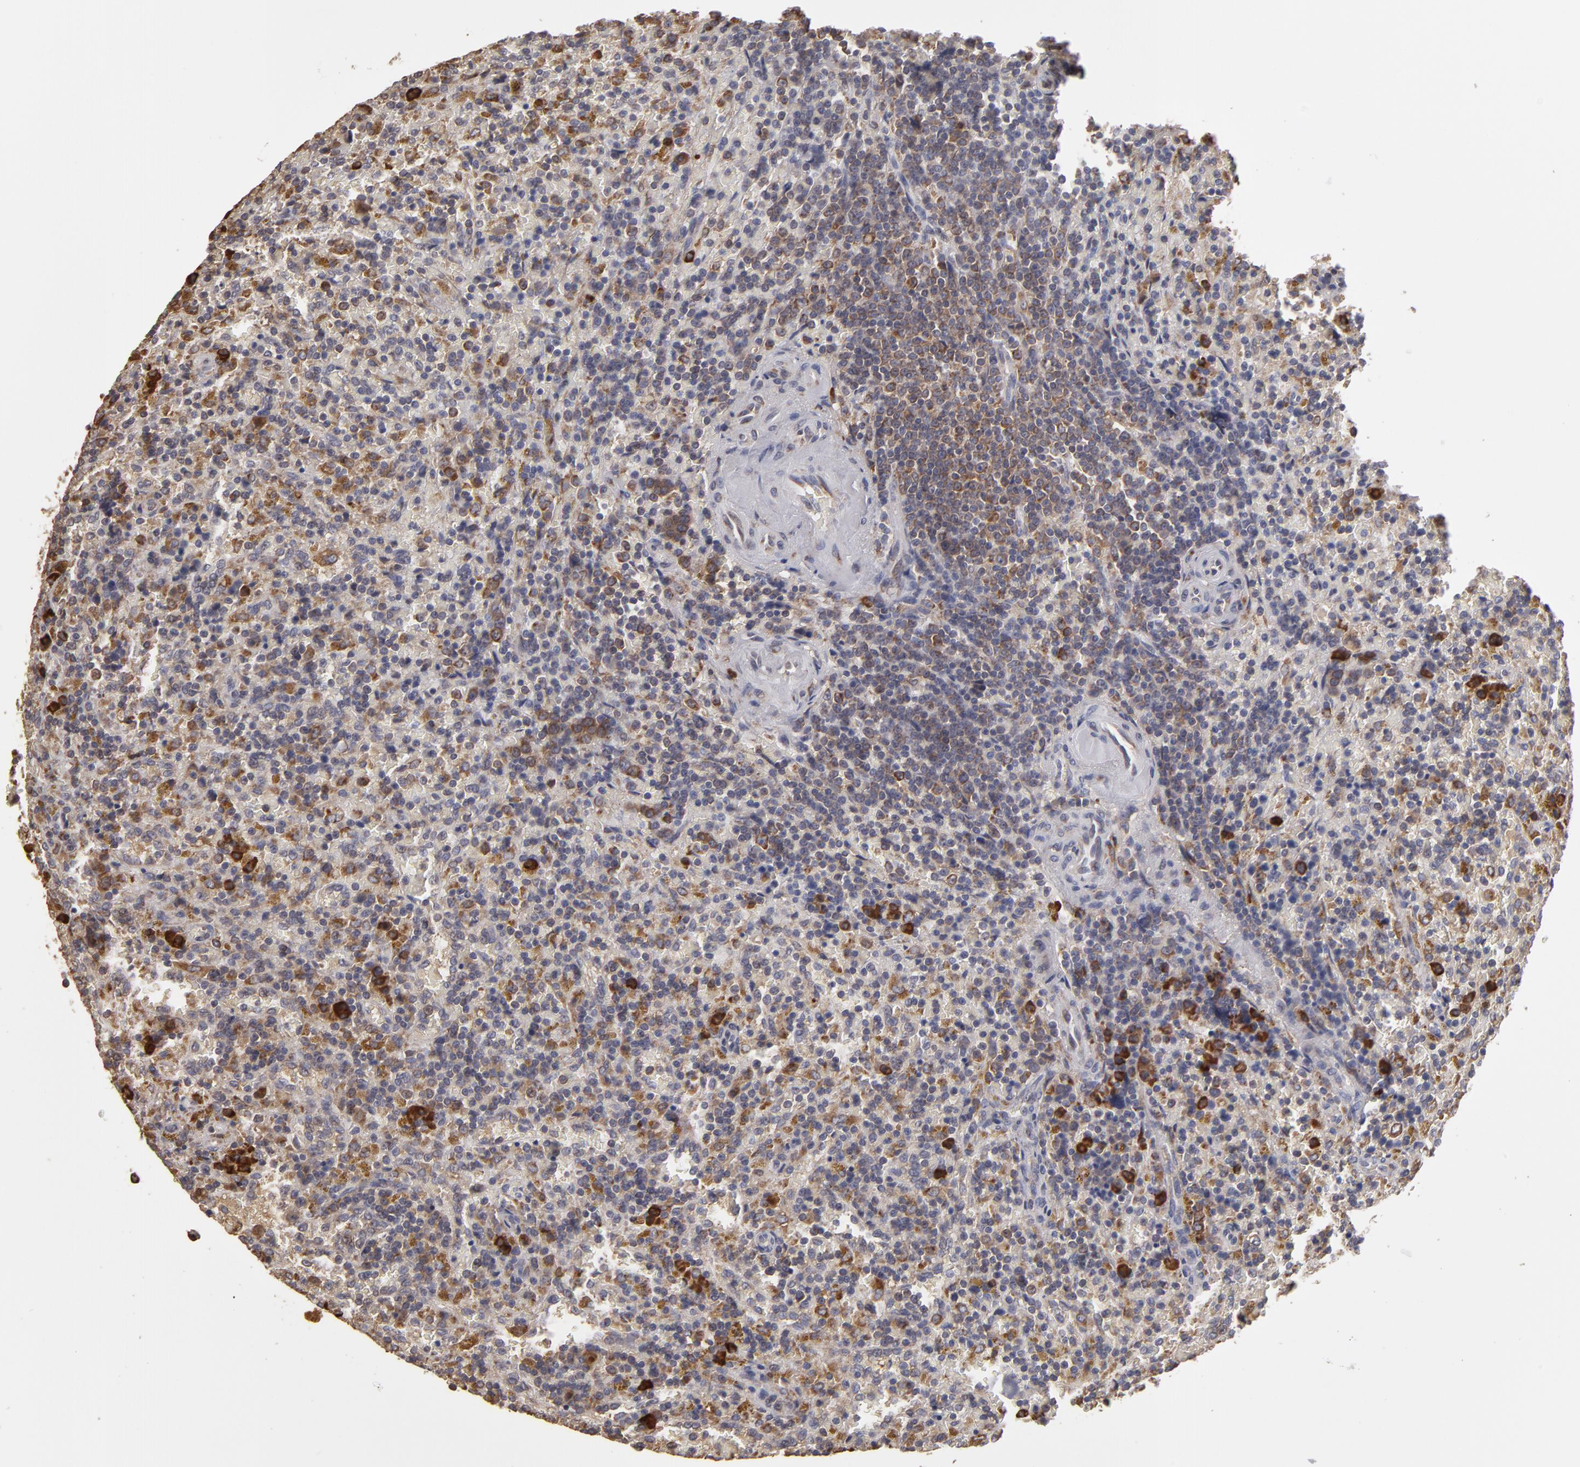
{"staining": {"intensity": "moderate", "quantity": "25%-75%", "location": "cytoplasmic/membranous"}, "tissue": "lymphoma", "cell_type": "Tumor cells", "image_type": "cancer", "snomed": [{"axis": "morphology", "description": "Malignant lymphoma, non-Hodgkin's type, Low grade"}, {"axis": "topography", "description": "Spleen"}], "caption": "A micrograph showing moderate cytoplasmic/membranous positivity in approximately 25%-75% of tumor cells in lymphoma, as visualized by brown immunohistochemical staining.", "gene": "SND1", "patient": {"sex": "female", "age": 65}}